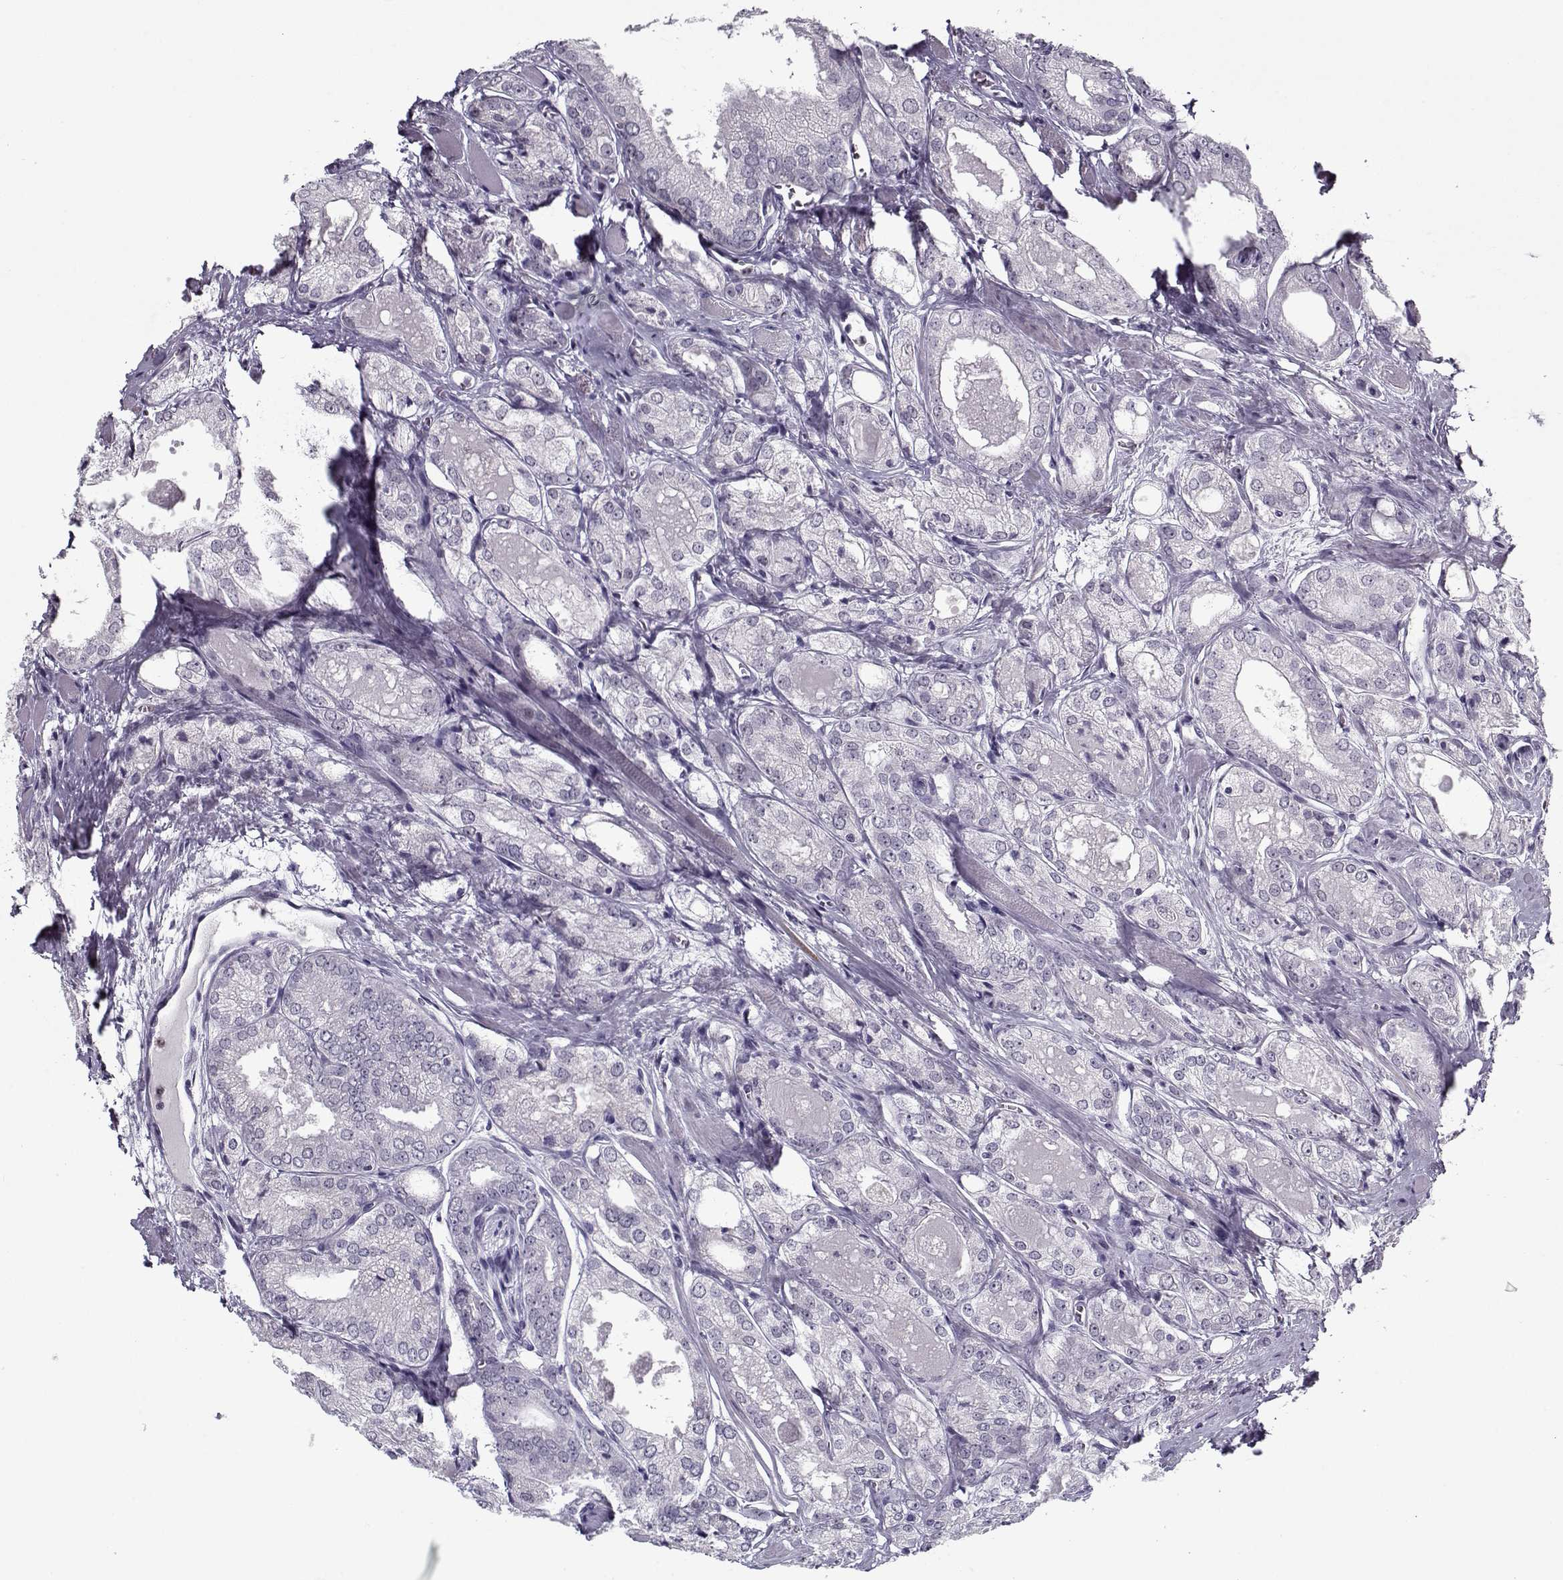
{"staining": {"intensity": "negative", "quantity": "none", "location": "none"}, "tissue": "prostate cancer", "cell_type": "Tumor cells", "image_type": "cancer", "snomed": [{"axis": "morphology", "description": "Adenocarcinoma, NOS"}, {"axis": "morphology", "description": "Adenocarcinoma, High grade"}, {"axis": "topography", "description": "Prostate"}], "caption": "The immunohistochemistry image has no significant expression in tumor cells of prostate cancer tissue.", "gene": "CIBAR1", "patient": {"sex": "male", "age": 70}}